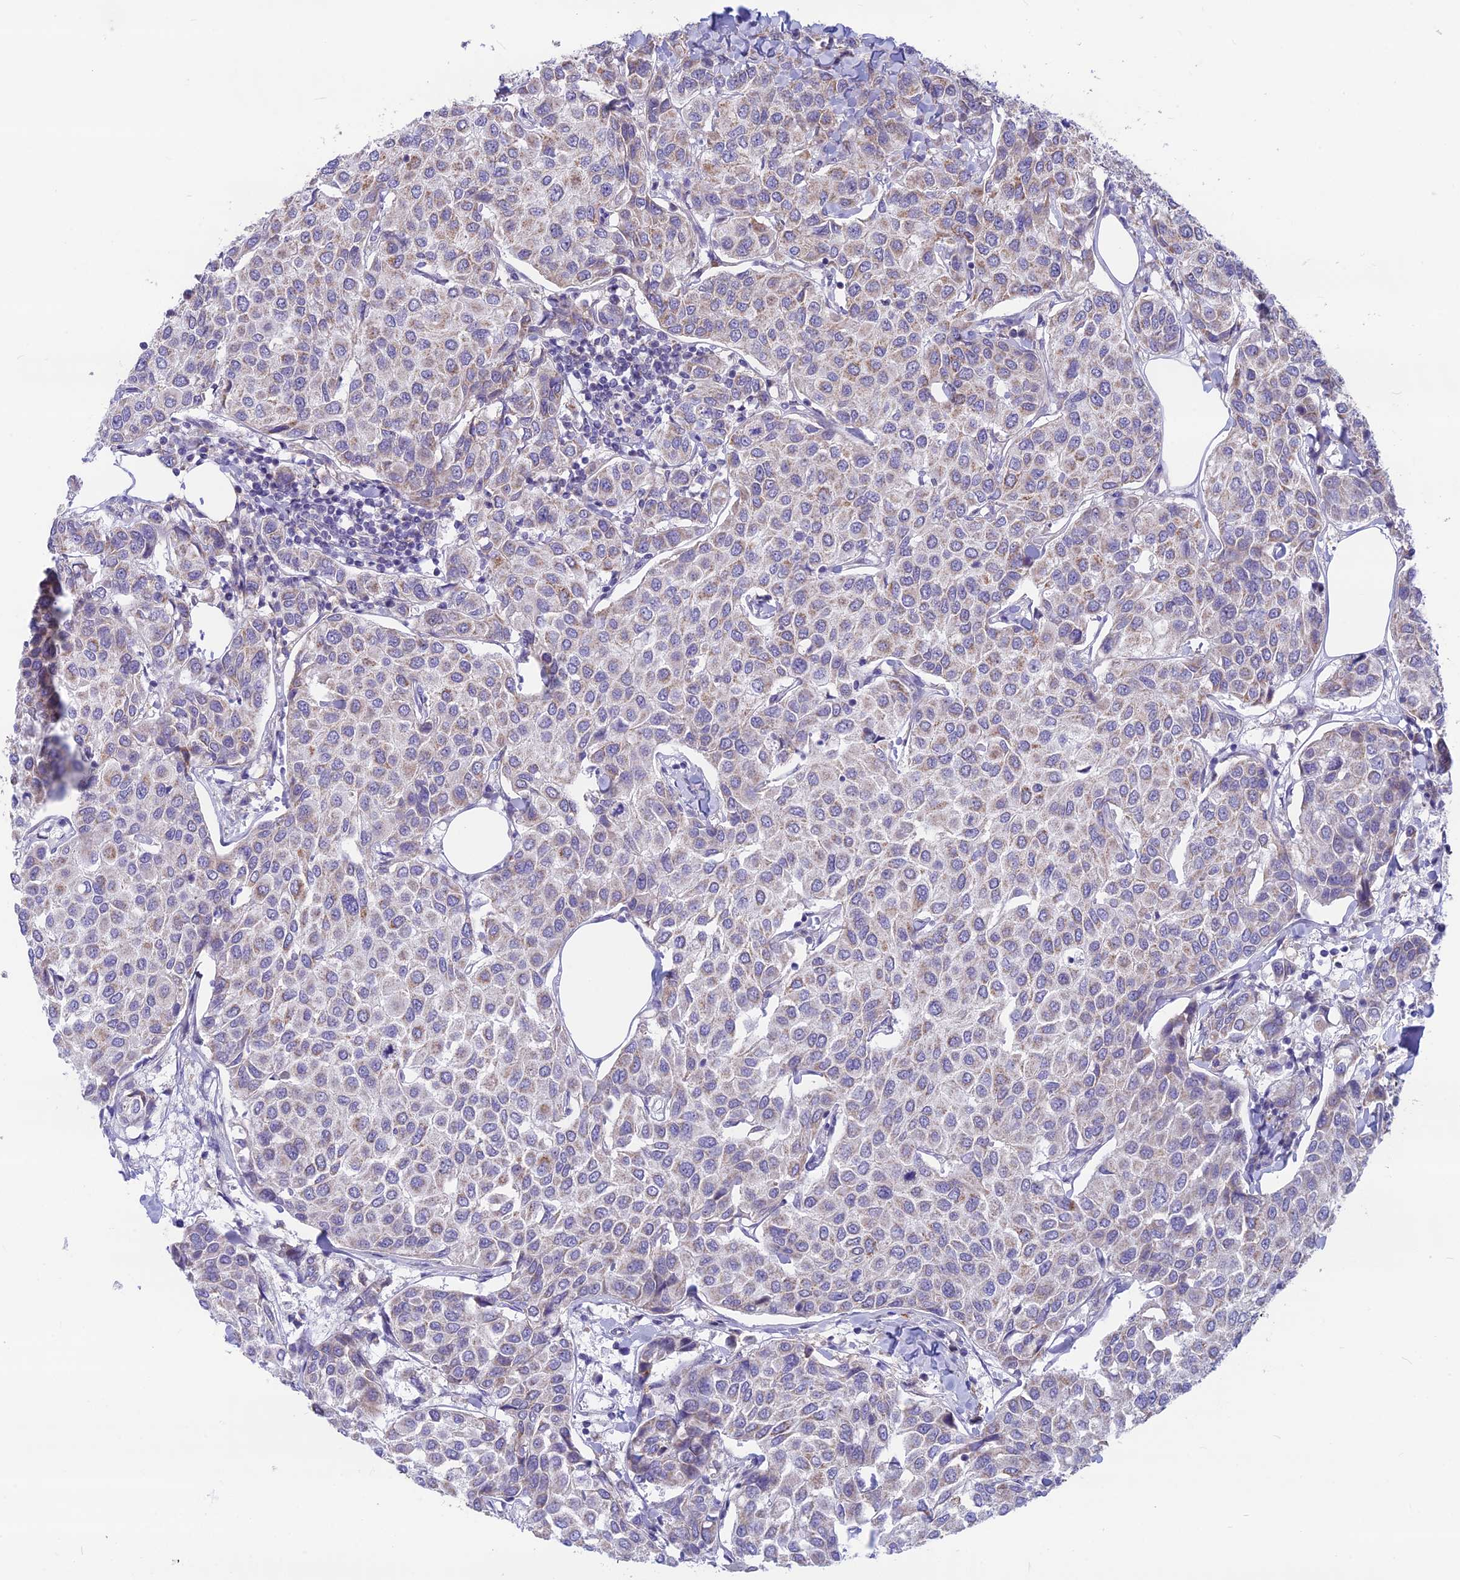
{"staining": {"intensity": "weak", "quantity": "25%-75%", "location": "cytoplasmic/membranous"}, "tissue": "breast cancer", "cell_type": "Tumor cells", "image_type": "cancer", "snomed": [{"axis": "morphology", "description": "Duct carcinoma"}, {"axis": "topography", "description": "Breast"}], "caption": "Weak cytoplasmic/membranous expression is identified in about 25%-75% of tumor cells in breast cancer (intraductal carcinoma).", "gene": "PLAC9", "patient": {"sex": "female", "age": 55}}